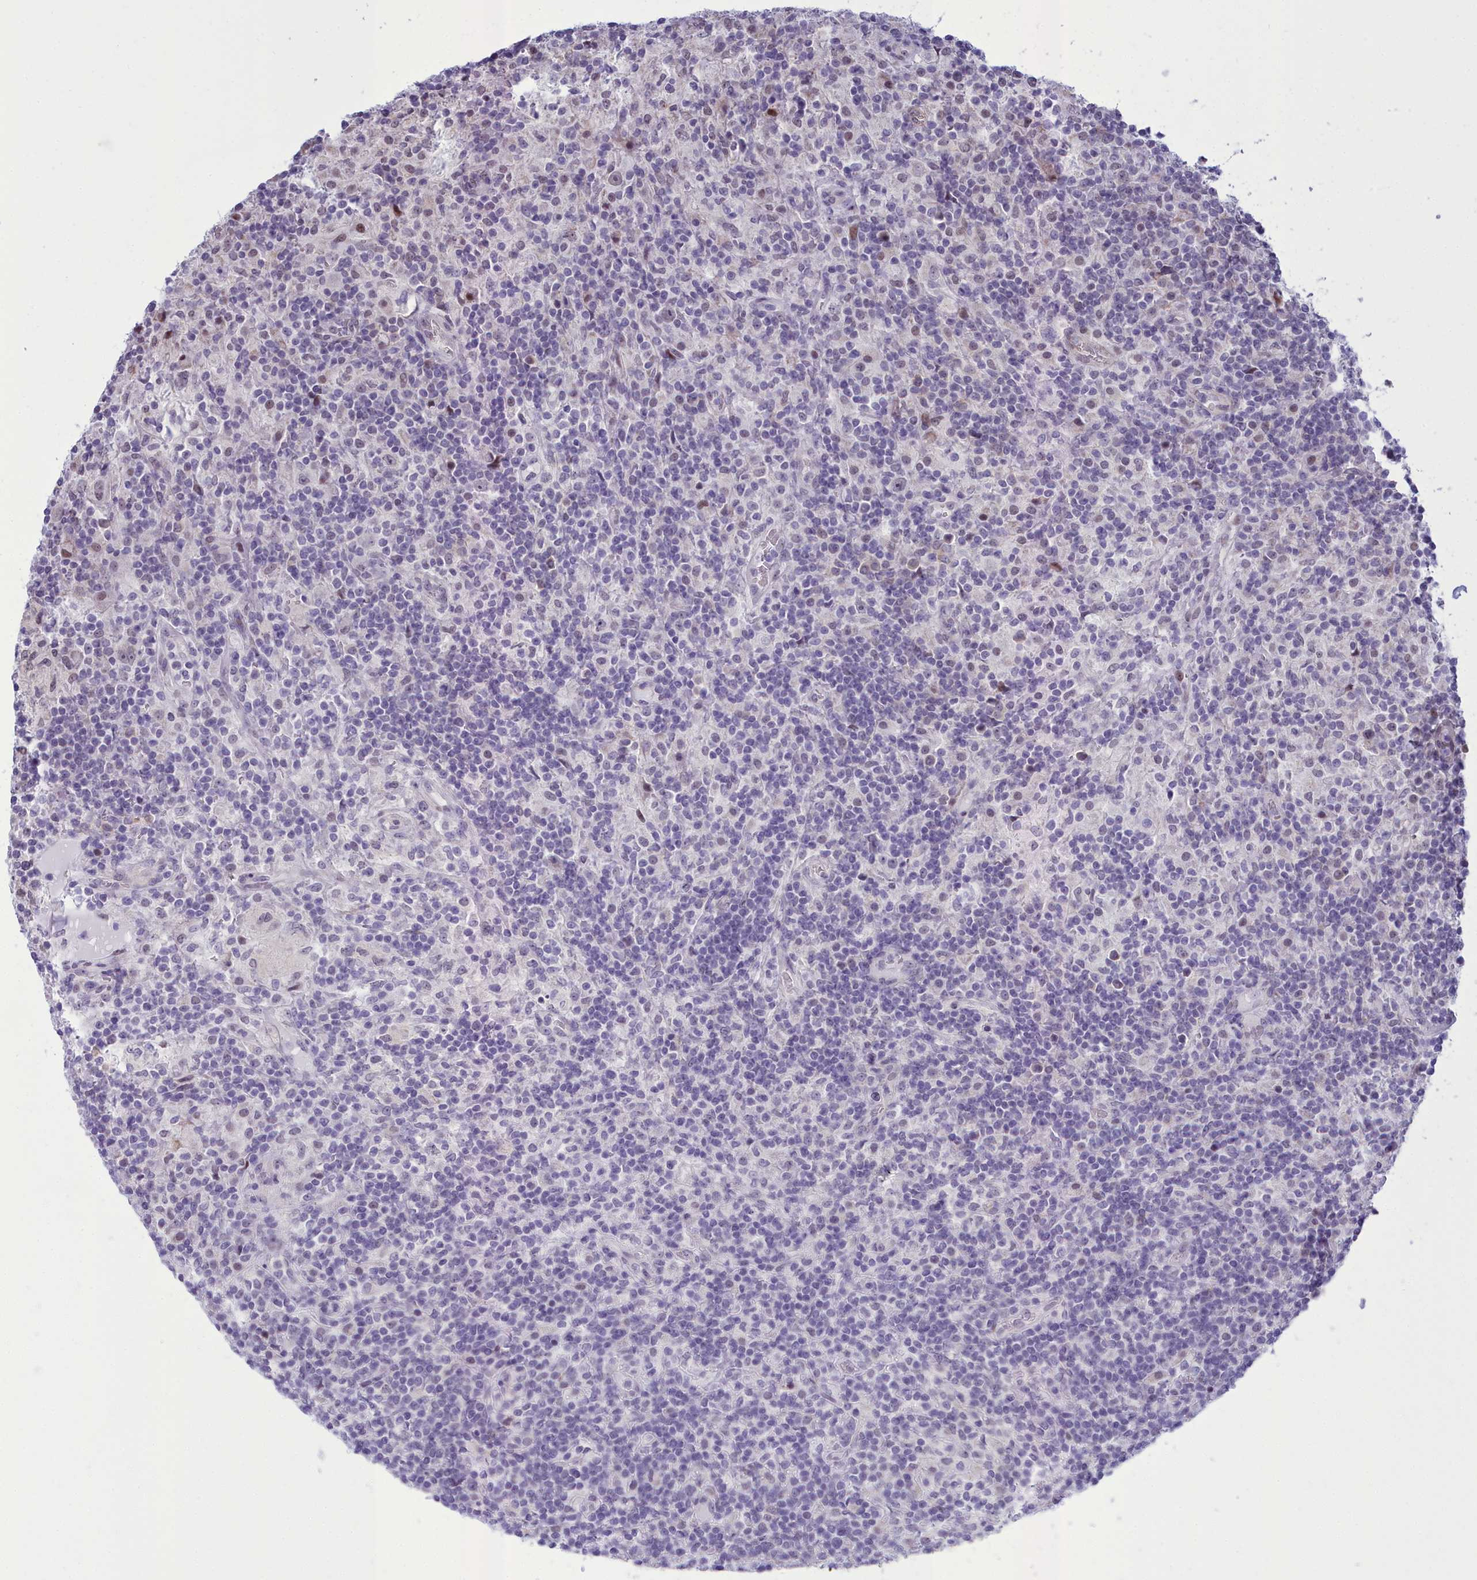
{"staining": {"intensity": "weak", "quantity": "25%-75%", "location": "nuclear"}, "tissue": "lymphoma", "cell_type": "Tumor cells", "image_type": "cancer", "snomed": [{"axis": "morphology", "description": "Hodgkin's disease, NOS"}, {"axis": "topography", "description": "Lymph node"}], "caption": "Weak nuclear positivity is present in approximately 25%-75% of tumor cells in Hodgkin's disease. The protein is shown in brown color, while the nuclei are stained blue.", "gene": "CEACAM19", "patient": {"sex": "male", "age": 70}}